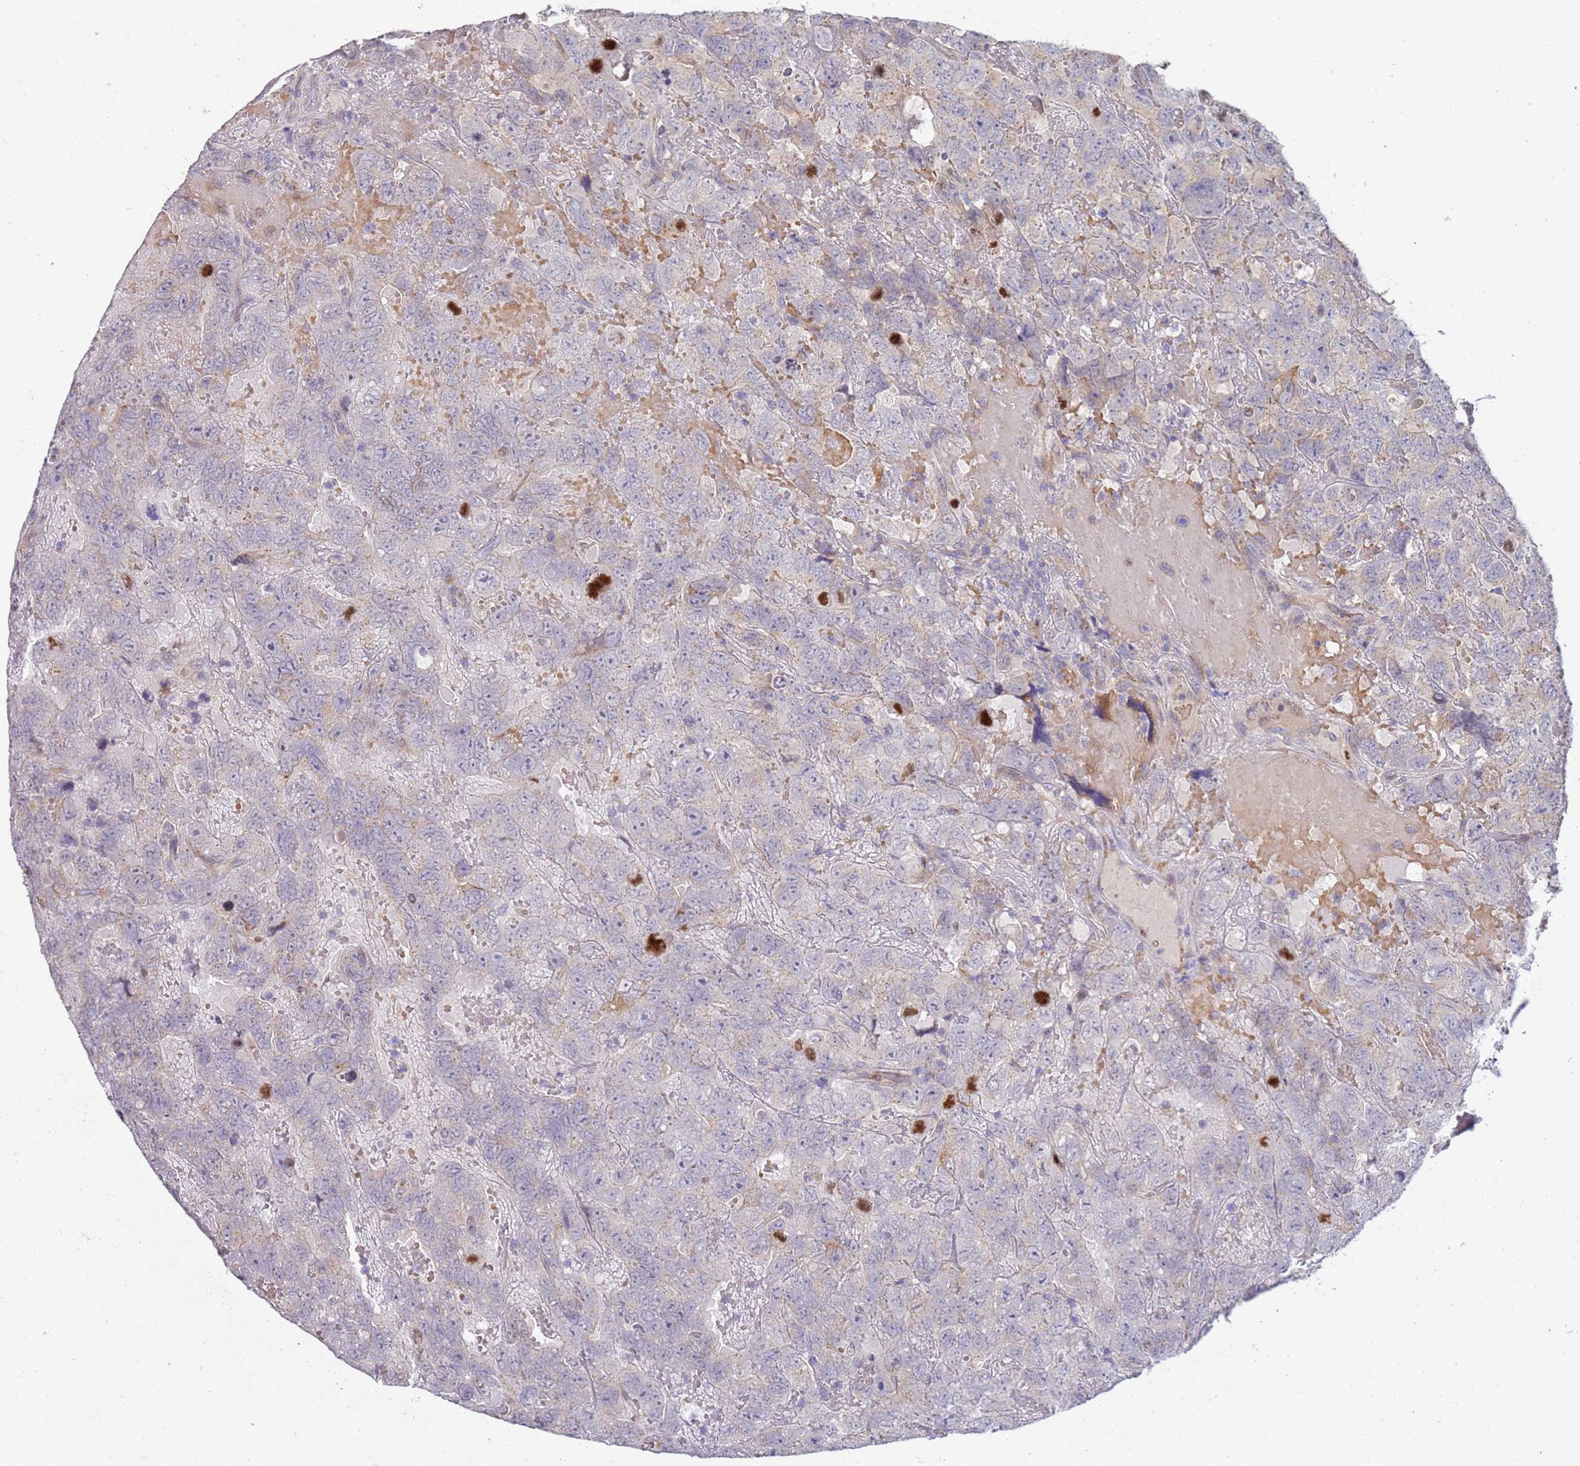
{"staining": {"intensity": "negative", "quantity": "none", "location": "none"}, "tissue": "testis cancer", "cell_type": "Tumor cells", "image_type": "cancer", "snomed": [{"axis": "morphology", "description": "Carcinoma, Embryonal, NOS"}, {"axis": "topography", "description": "Testis"}], "caption": "A photomicrograph of human testis cancer is negative for staining in tumor cells.", "gene": "NMUR2", "patient": {"sex": "male", "age": 45}}